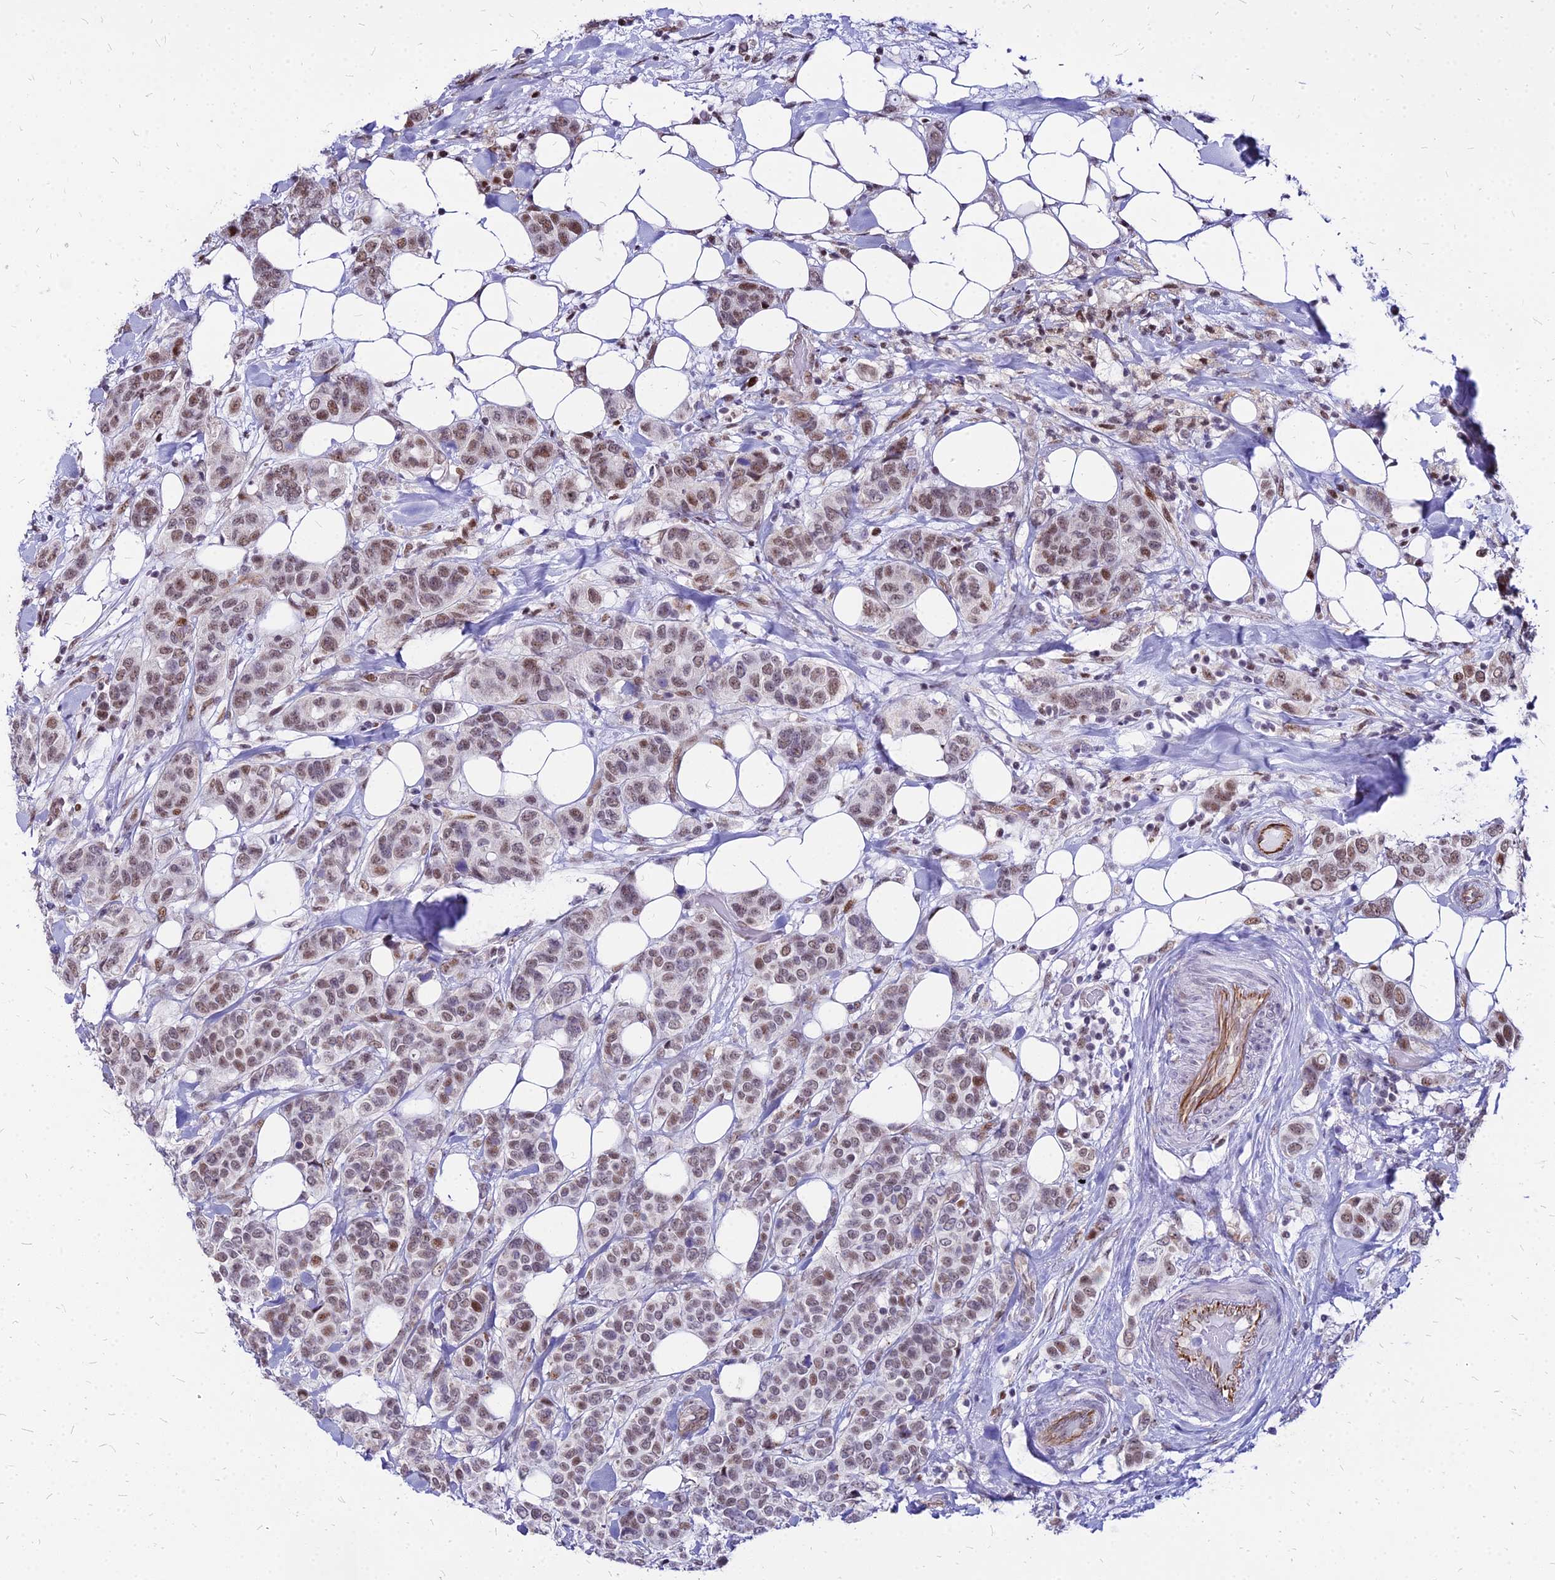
{"staining": {"intensity": "moderate", "quantity": "25%-75%", "location": "nuclear"}, "tissue": "breast cancer", "cell_type": "Tumor cells", "image_type": "cancer", "snomed": [{"axis": "morphology", "description": "Lobular carcinoma"}, {"axis": "topography", "description": "Breast"}], "caption": "Breast lobular carcinoma stained with a brown dye demonstrates moderate nuclear positive expression in approximately 25%-75% of tumor cells.", "gene": "FDX2", "patient": {"sex": "female", "age": 51}}